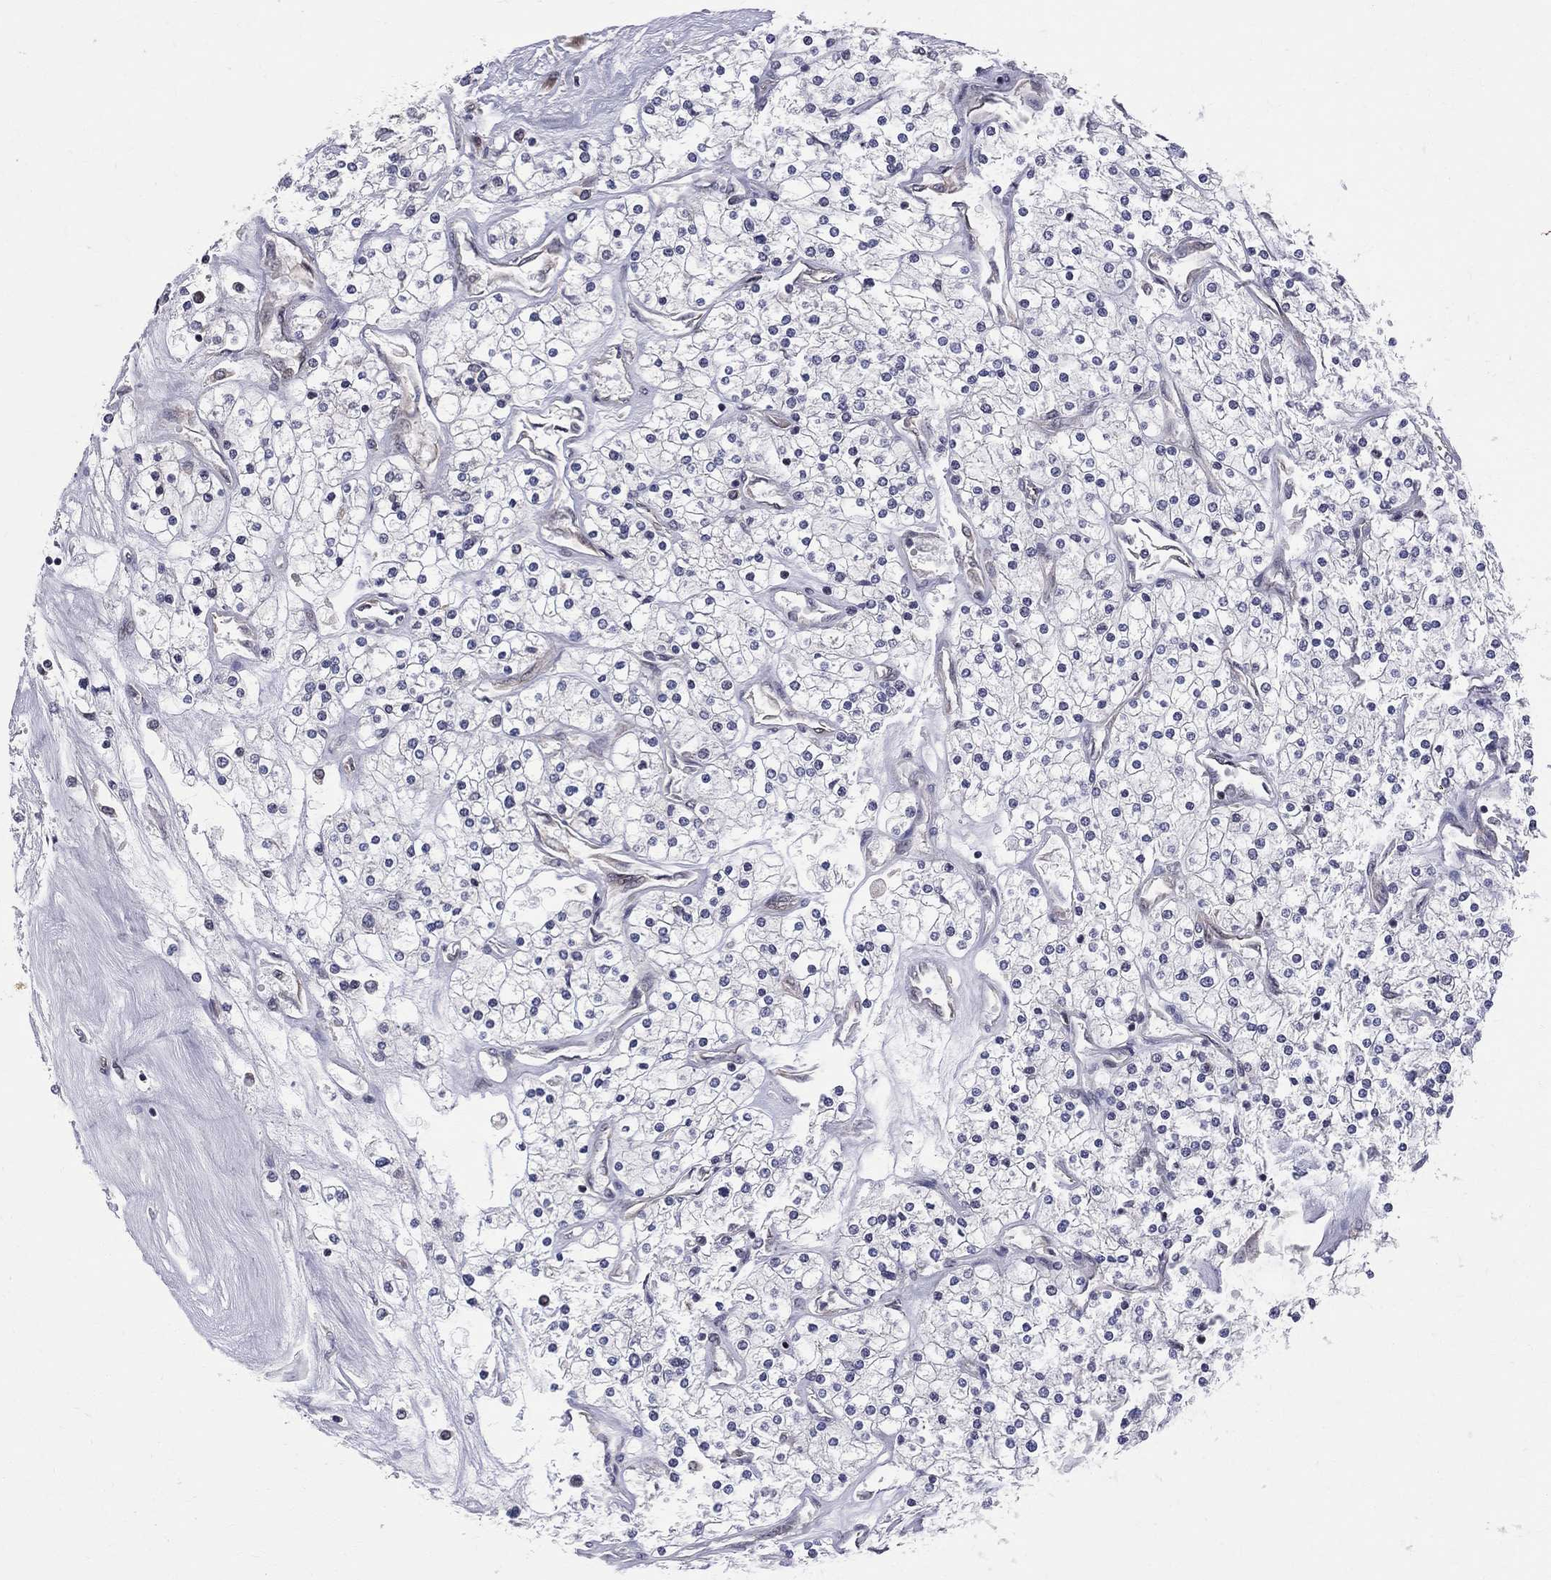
{"staining": {"intensity": "negative", "quantity": "none", "location": "none"}, "tissue": "renal cancer", "cell_type": "Tumor cells", "image_type": "cancer", "snomed": [{"axis": "morphology", "description": "Adenocarcinoma, NOS"}, {"axis": "topography", "description": "Kidney"}], "caption": "Tumor cells show no significant protein positivity in renal adenocarcinoma. Nuclei are stained in blue.", "gene": "CNOT11", "patient": {"sex": "male", "age": 80}}